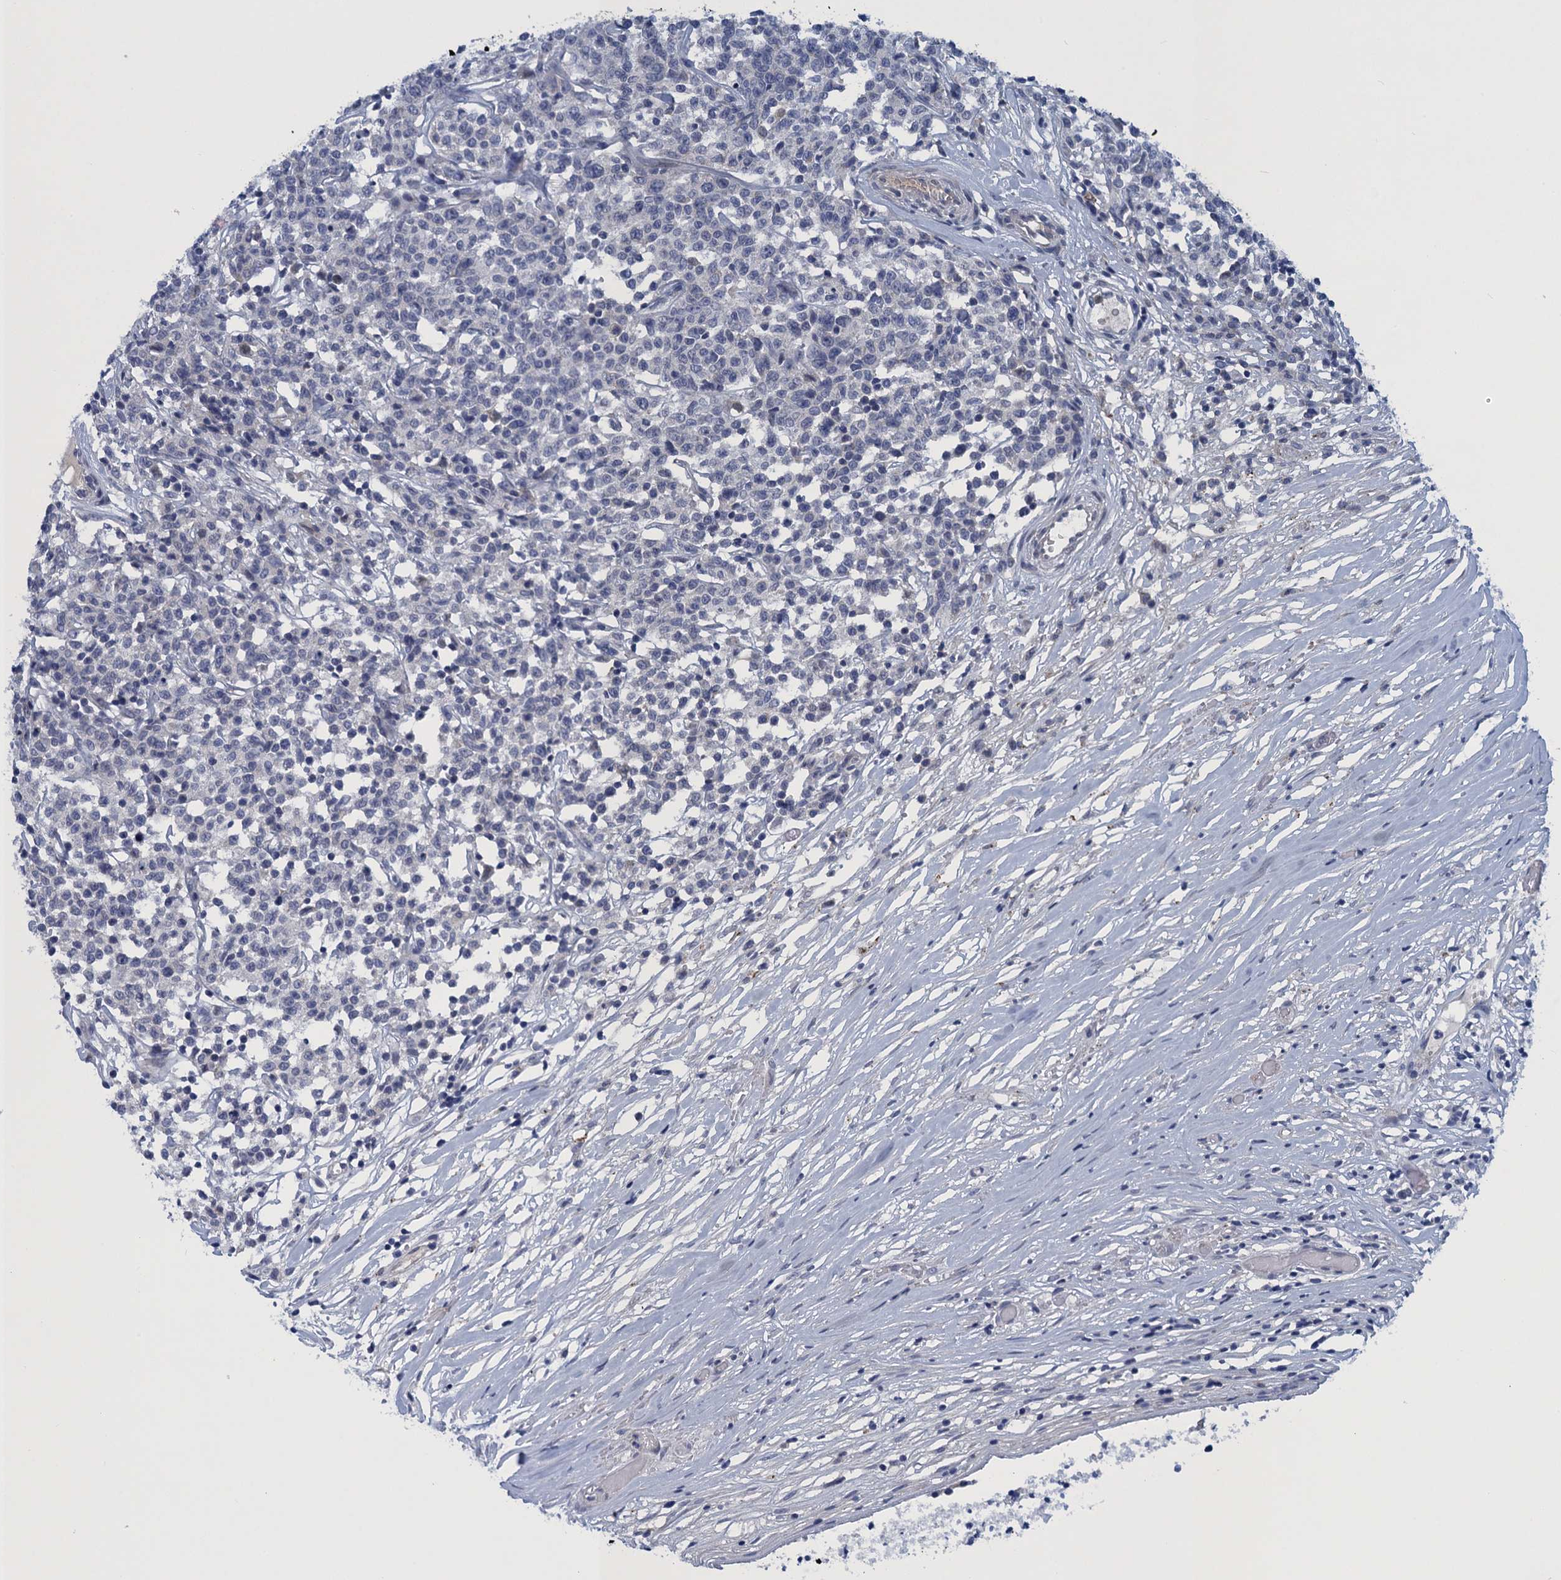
{"staining": {"intensity": "negative", "quantity": "none", "location": "none"}, "tissue": "lymphoma", "cell_type": "Tumor cells", "image_type": "cancer", "snomed": [{"axis": "morphology", "description": "Malignant lymphoma, non-Hodgkin's type, Low grade"}, {"axis": "topography", "description": "Small intestine"}], "caption": "IHC of human low-grade malignant lymphoma, non-Hodgkin's type reveals no positivity in tumor cells.", "gene": "SCEL", "patient": {"sex": "female", "age": 59}}